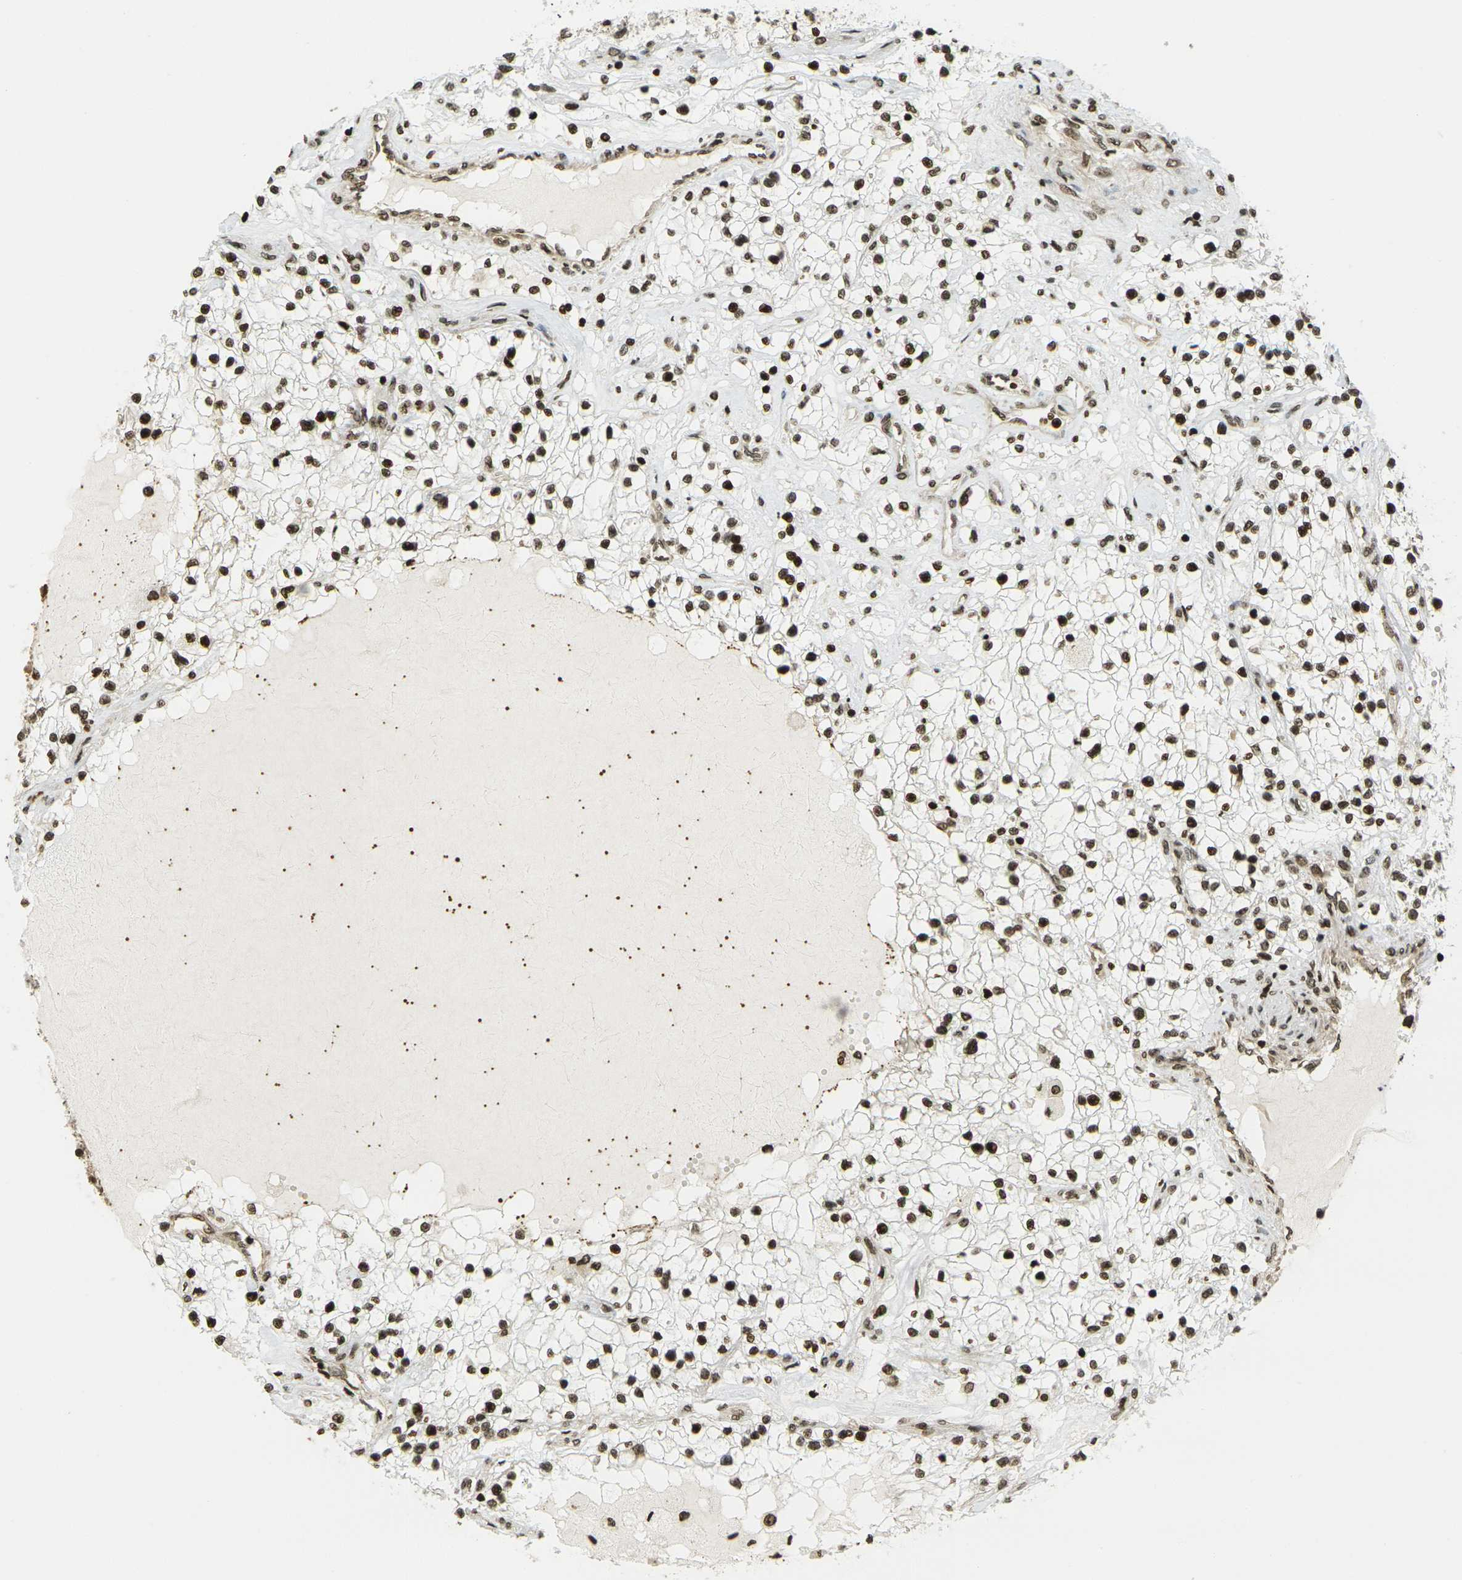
{"staining": {"intensity": "strong", "quantity": ">75%", "location": "nuclear"}, "tissue": "renal cancer", "cell_type": "Tumor cells", "image_type": "cancer", "snomed": [{"axis": "morphology", "description": "Adenocarcinoma, NOS"}, {"axis": "topography", "description": "Kidney"}], "caption": "IHC staining of adenocarcinoma (renal), which exhibits high levels of strong nuclear expression in about >75% of tumor cells indicating strong nuclear protein expression. The staining was performed using DAB (brown) for protein detection and nuclei were counterstained in hematoxylin (blue).", "gene": "RUVBL2", "patient": {"sex": "male", "age": 68}}